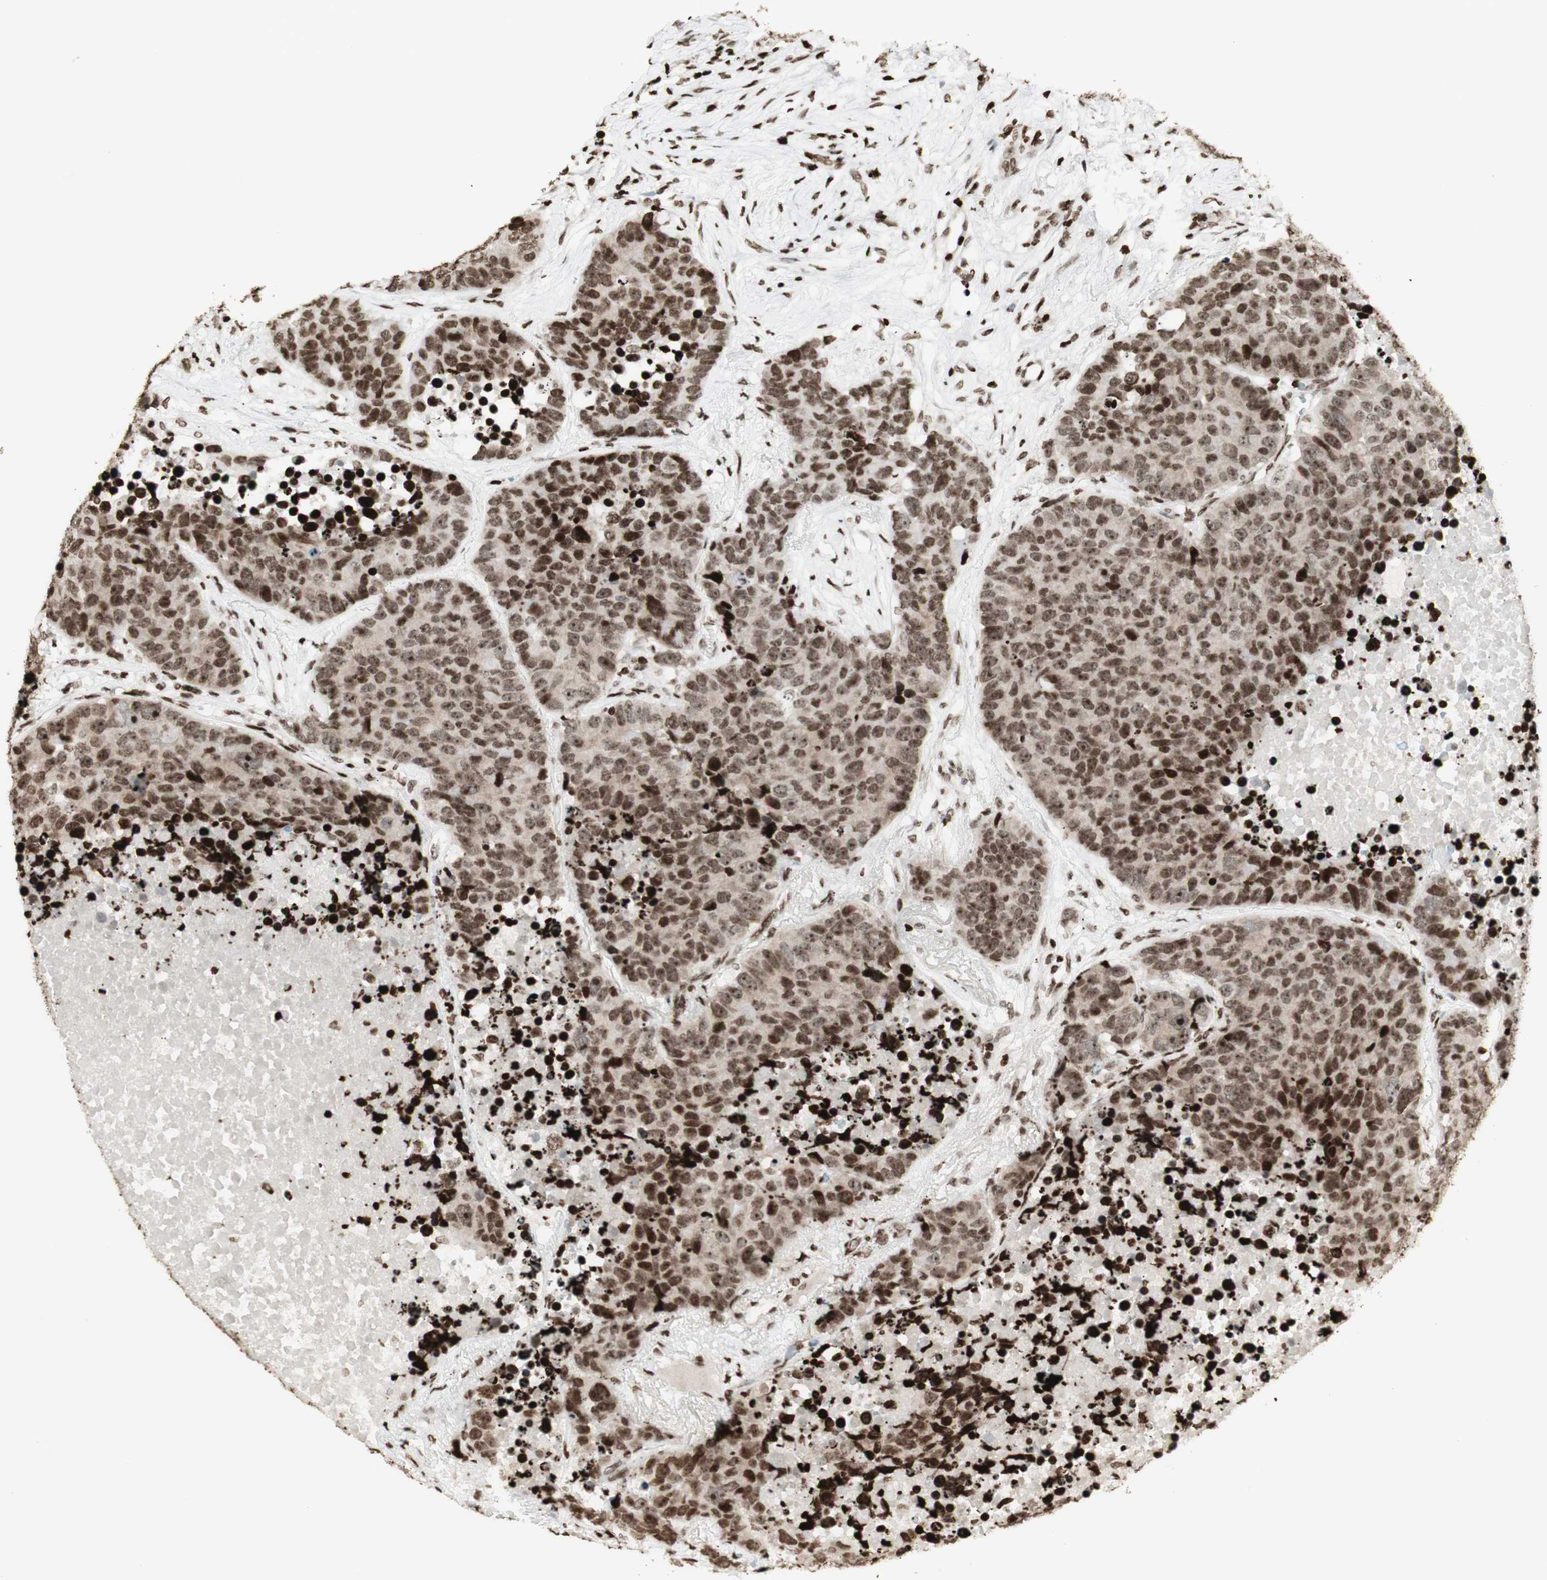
{"staining": {"intensity": "strong", "quantity": ">75%", "location": "nuclear"}, "tissue": "carcinoid", "cell_type": "Tumor cells", "image_type": "cancer", "snomed": [{"axis": "morphology", "description": "Carcinoid, malignant, NOS"}, {"axis": "topography", "description": "Lung"}], "caption": "The photomicrograph displays immunohistochemical staining of carcinoid. There is strong nuclear expression is present in about >75% of tumor cells.", "gene": "NCAPD2", "patient": {"sex": "male", "age": 60}}